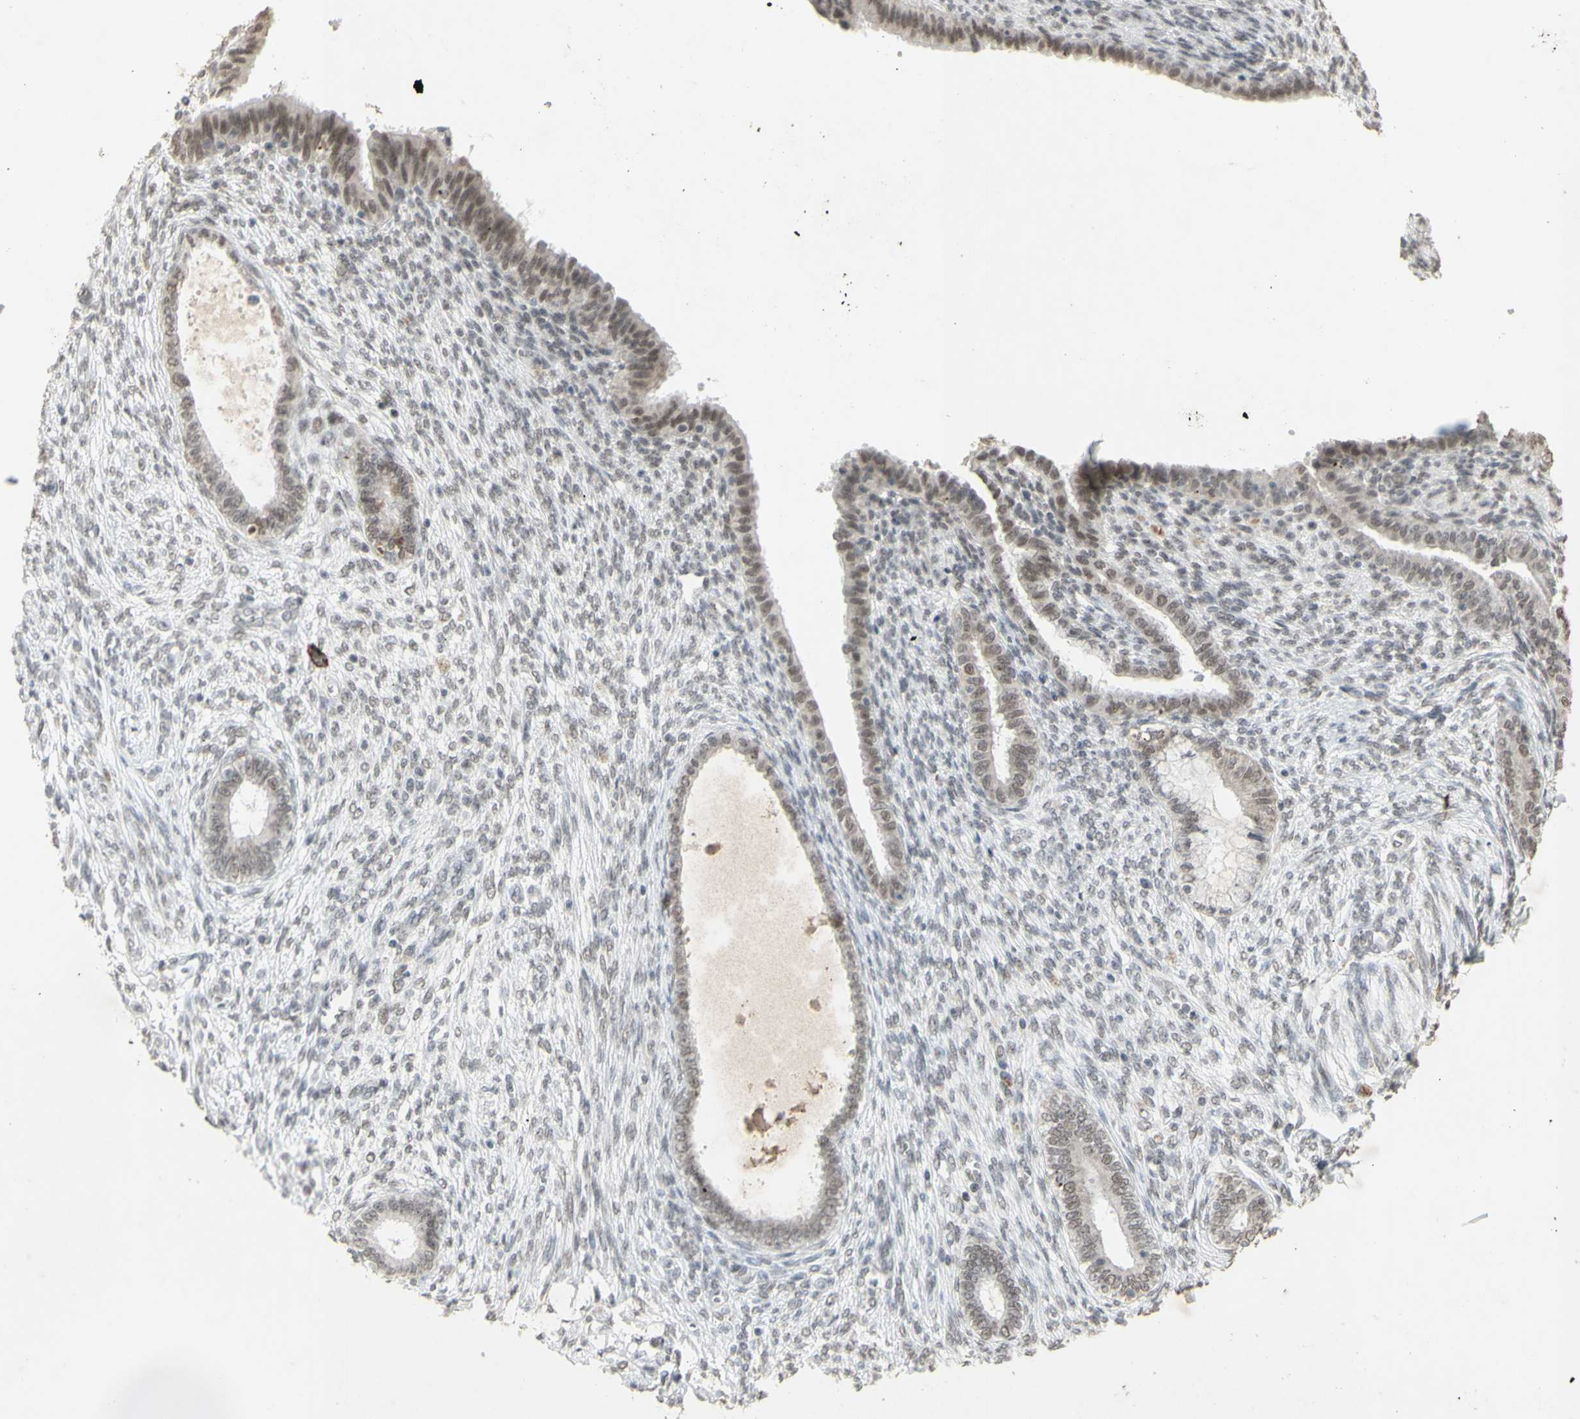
{"staining": {"intensity": "negative", "quantity": "none", "location": "none"}, "tissue": "endometrium", "cell_type": "Cells in endometrial stroma", "image_type": "normal", "snomed": [{"axis": "morphology", "description": "Normal tissue, NOS"}, {"axis": "topography", "description": "Endometrium"}], "caption": "The image reveals no staining of cells in endometrial stroma in unremarkable endometrium.", "gene": "CENPB", "patient": {"sex": "female", "age": 72}}